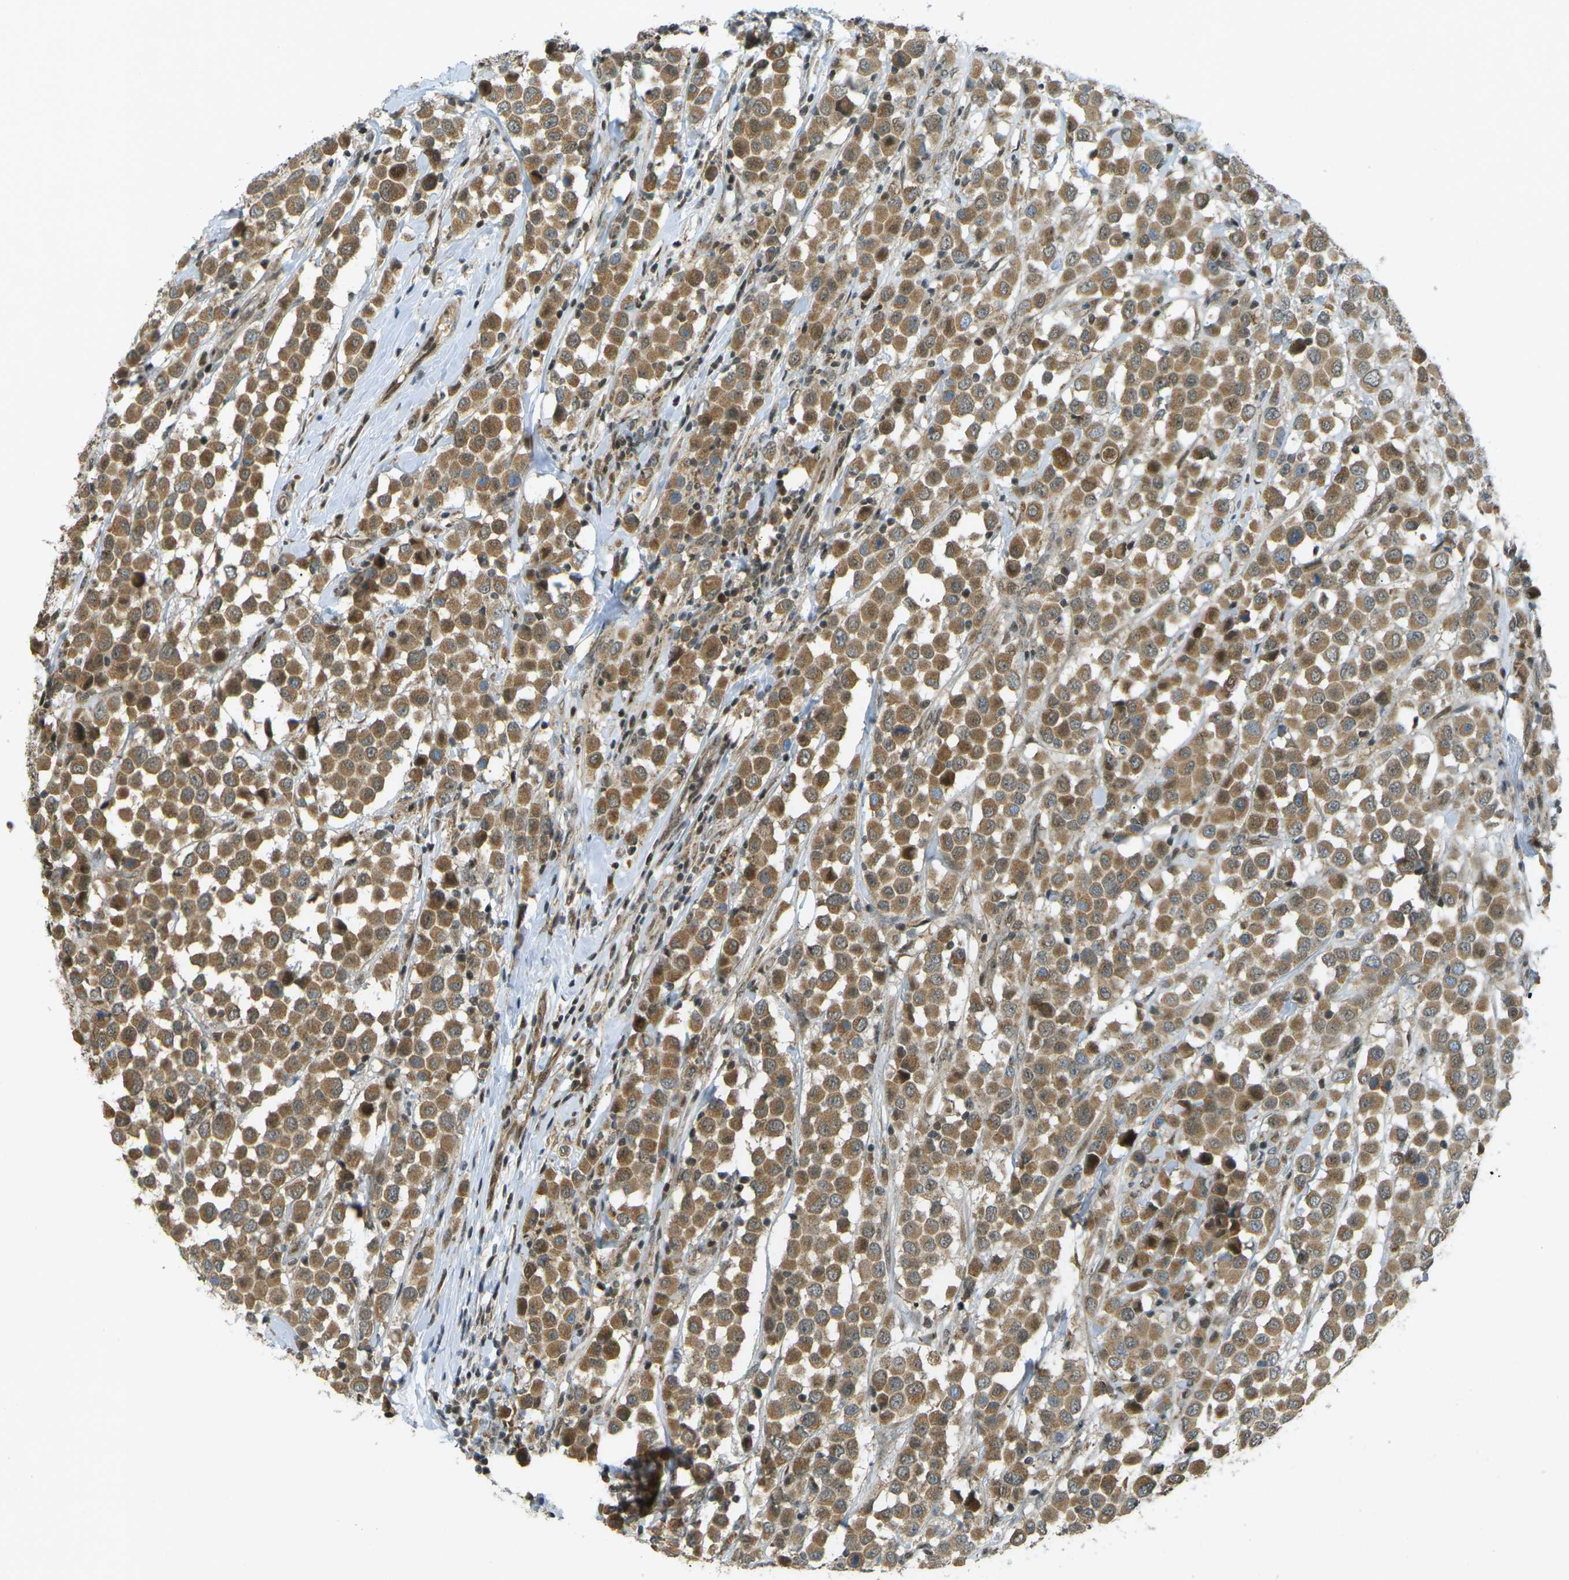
{"staining": {"intensity": "moderate", "quantity": ">75%", "location": "cytoplasmic/membranous"}, "tissue": "breast cancer", "cell_type": "Tumor cells", "image_type": "cancer", "snomed": [{"axis": "morphology", "description": "Duct carcinoma"}, {"axis": "topography", "description": "Breast"}], "caption": "Immunohistochemistry of invasive ductal carcinoma (breast) demonstrates medium levels of moderate cytoplasmic/membranous expression in about >75% of tumor cells.", "gene": "CCDC186", "patient": {"sex": "female", "age": 61}}